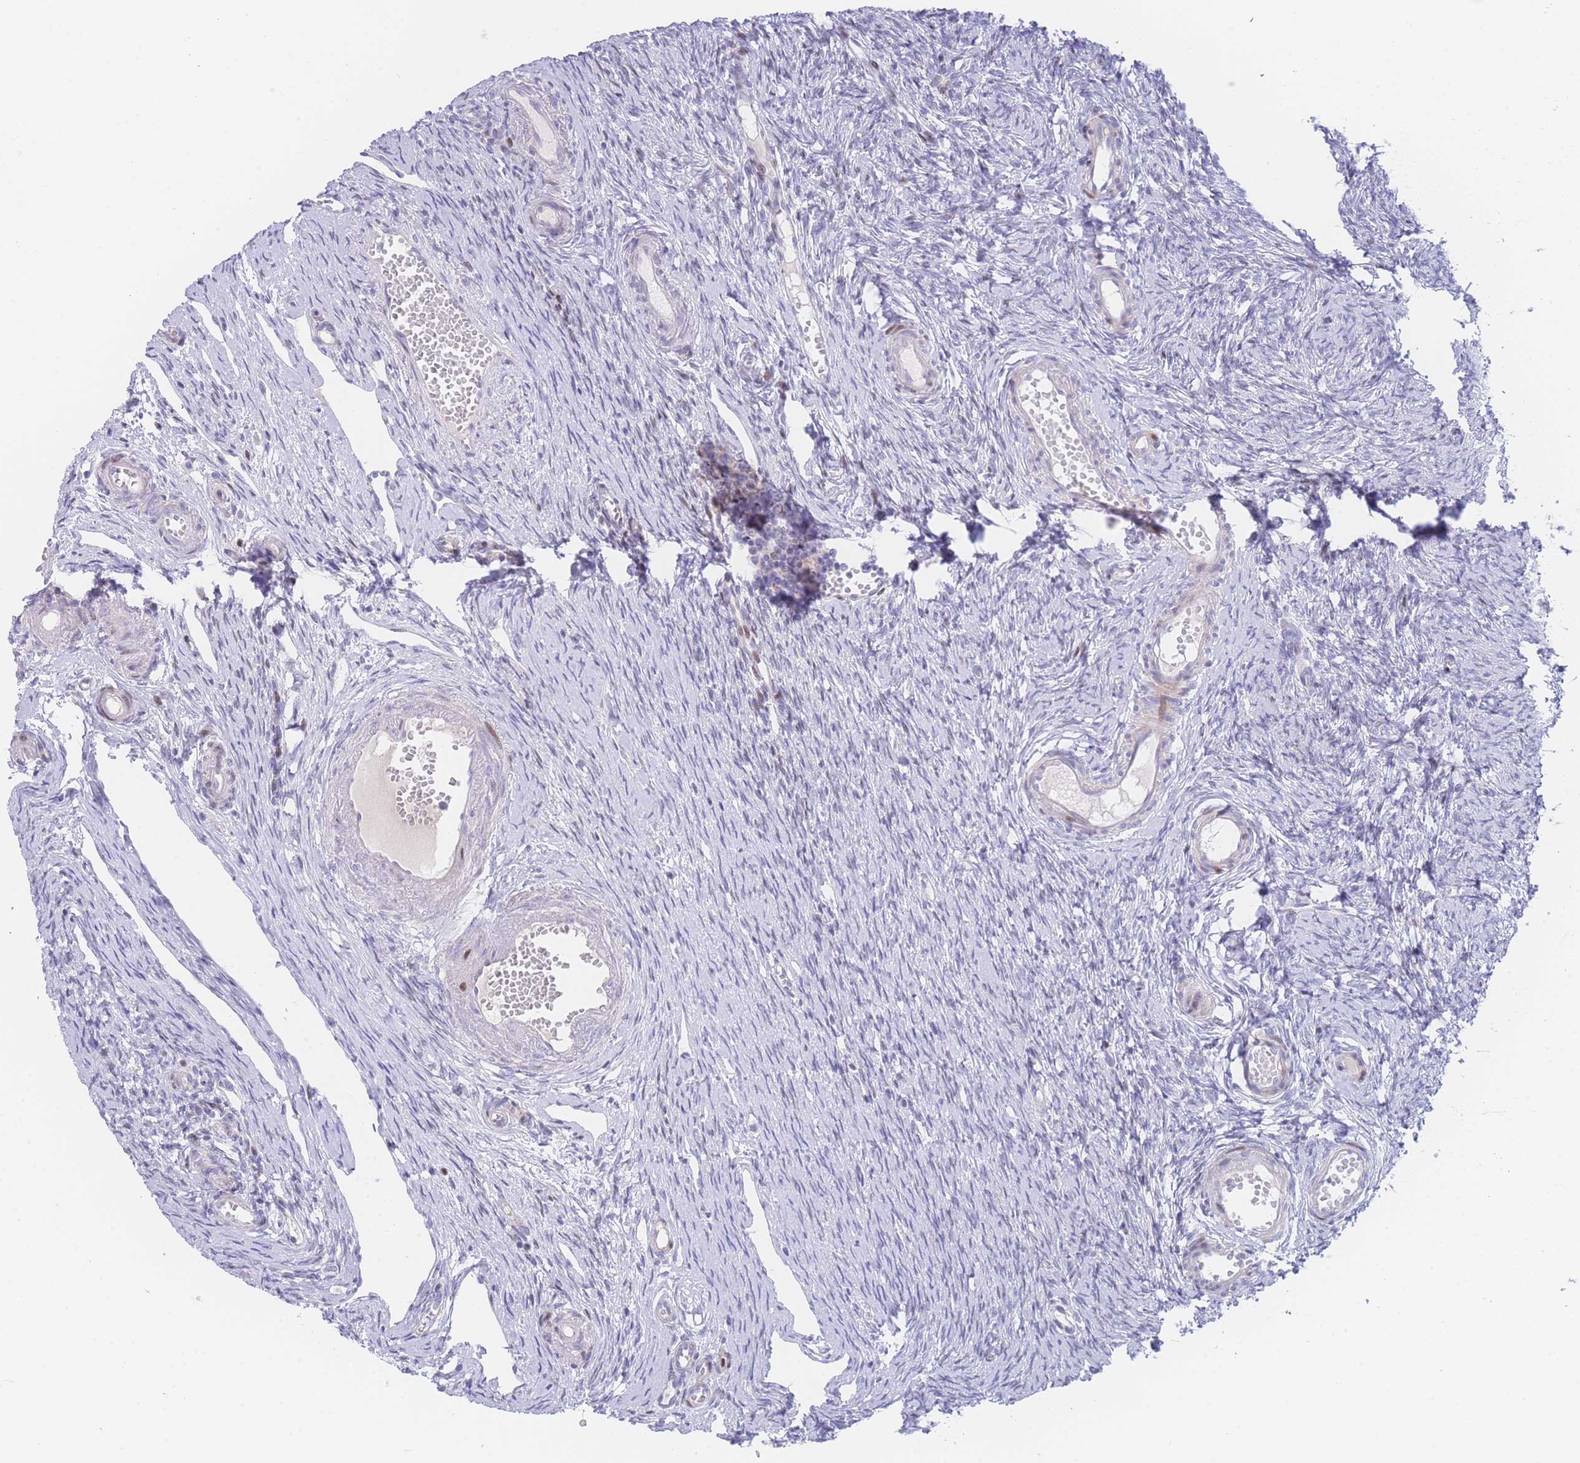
{"staining": {"intensity": "moderate", "quantity": "<25%", "location": "nuclear"}, "tissue": "ovary", "cell_type": "Ovarian stroma cells", "image_type": "normal", "snomed": [{"axis": "morphology", "description": "Normal tissue, NOS"}, {"axis": "topography", "description": "Ovary"}], "caption": "Benign ovary was stained to show a protein in brown. There is low levels of moderate nuclear positivity in about <25% of ovarian stroma cells. The protein of interest is shown in brown color, while the nuclei are stained blue.", "gene": "GPAM", "patient": {"sex": "female", "age": 51}}